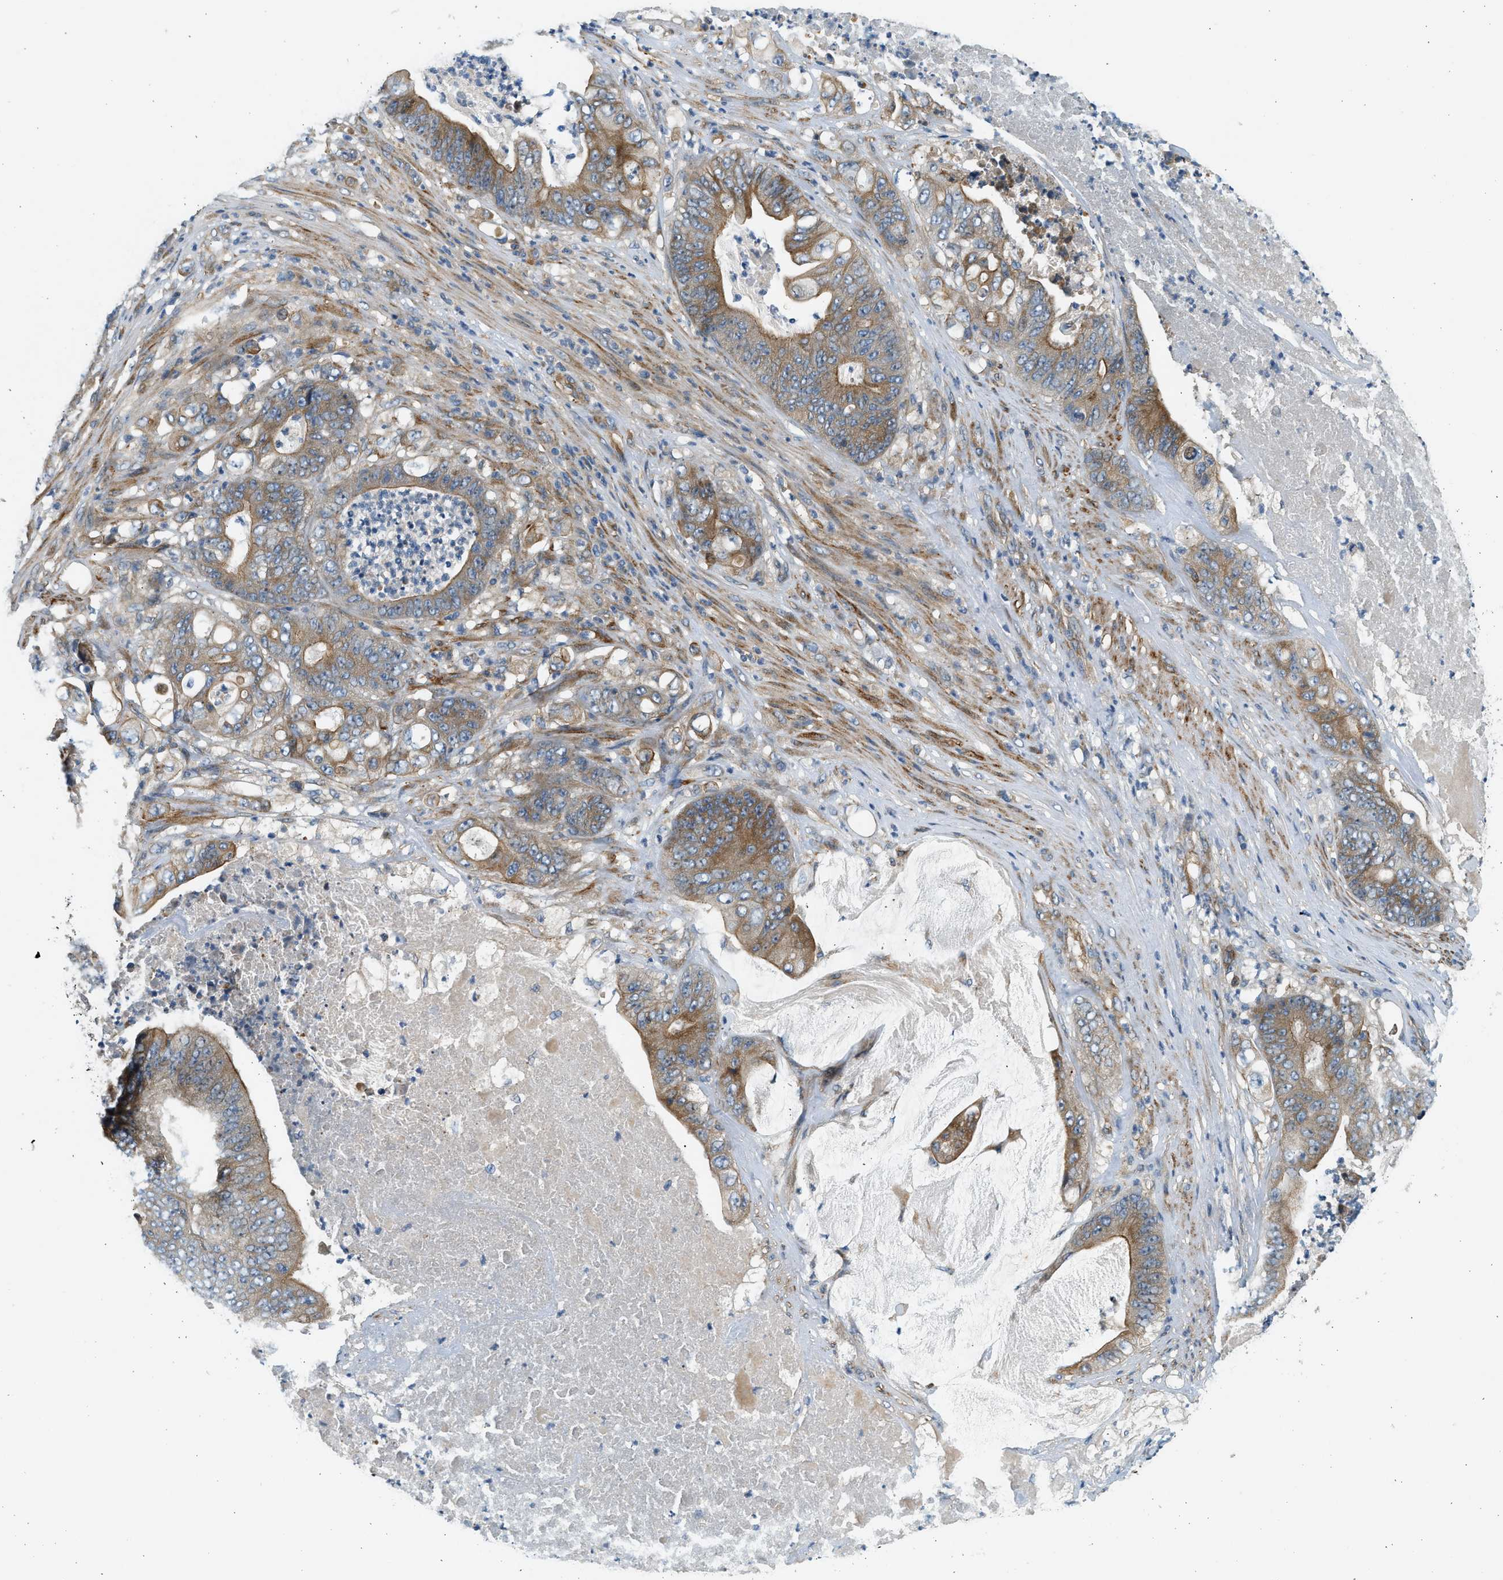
{"staining": {"intensity": "moderate", "quantity": ">75%", "location": "cytoplasmic/membranous"}, "tissue": "stomach cancer", "cell_type": "Tumor cells", "image_type": "cancer", "snomed": [{"axis": "morphology", "description": "Adenocarcinoma, NOS"}, {"axis": "topography", "description": "Stomach"}], "caption": "Human stomach adenocarcinoma stained with a protein marker shows moderate staining in tumor cells.", "gene": "KDELR2", "patient": {"sex": "female", "age": 73}}